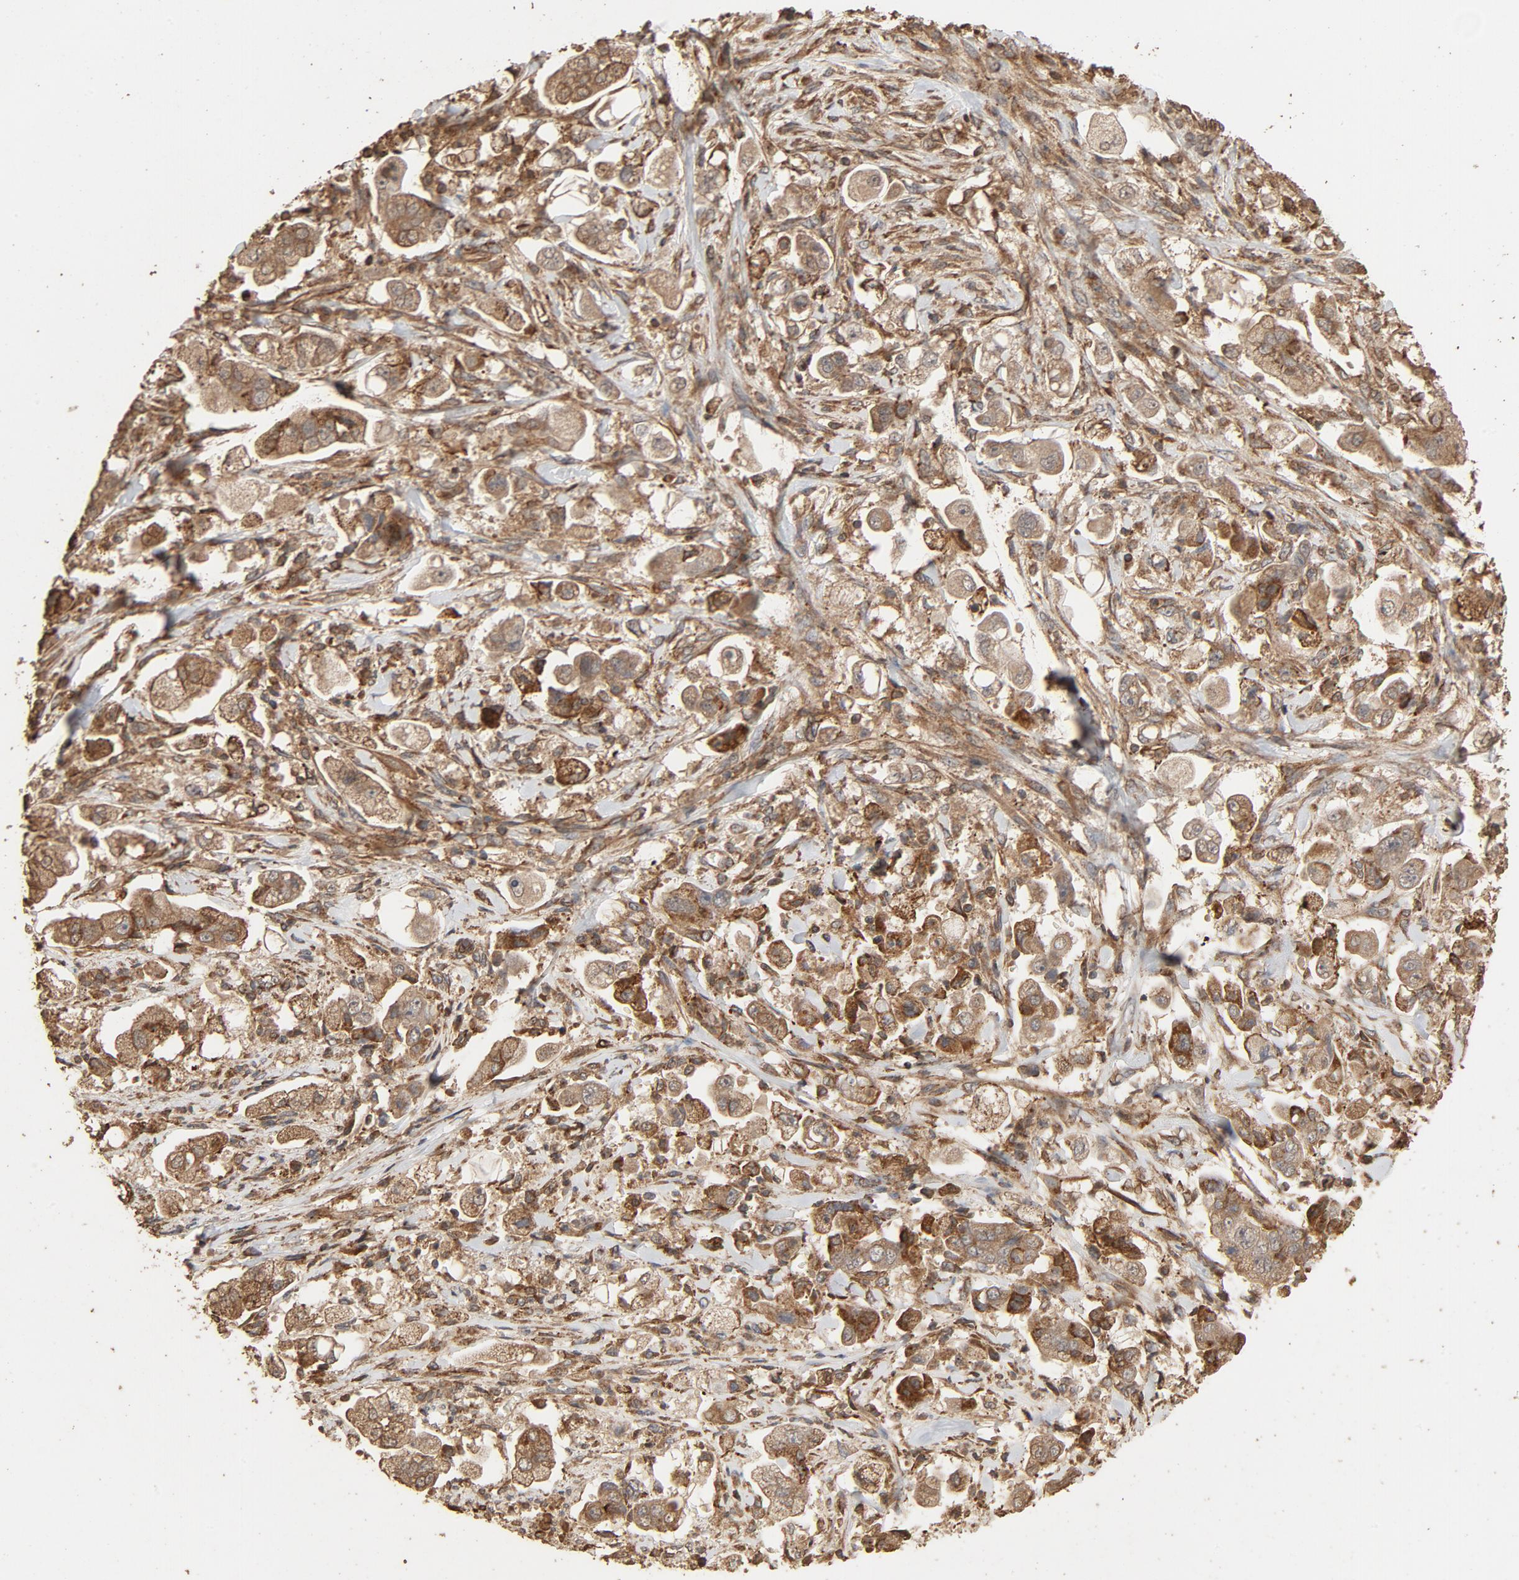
{"staining": {"intensity": "moderate", "quantity": "25%-75%", "location": "cytoplasmic/membranous"}, "tissue": "stomach cancer", "cell_type": "Tumor cells", "image_type": "cancer", "snomed": [{"axis": "morphology", "description": "Adenocarcinoma, NOS"}, {"axis": "topography", "description": "Stomach"}], "caption": "There is medium levels of moderate cytoplasmic/membranous positivity in tumor cells of stomach cancer, as demonstrated by immunohistochemical staining (brown color).", "gene": "RPS6KA6", "patient": {"sex": "male", "age": 62}}